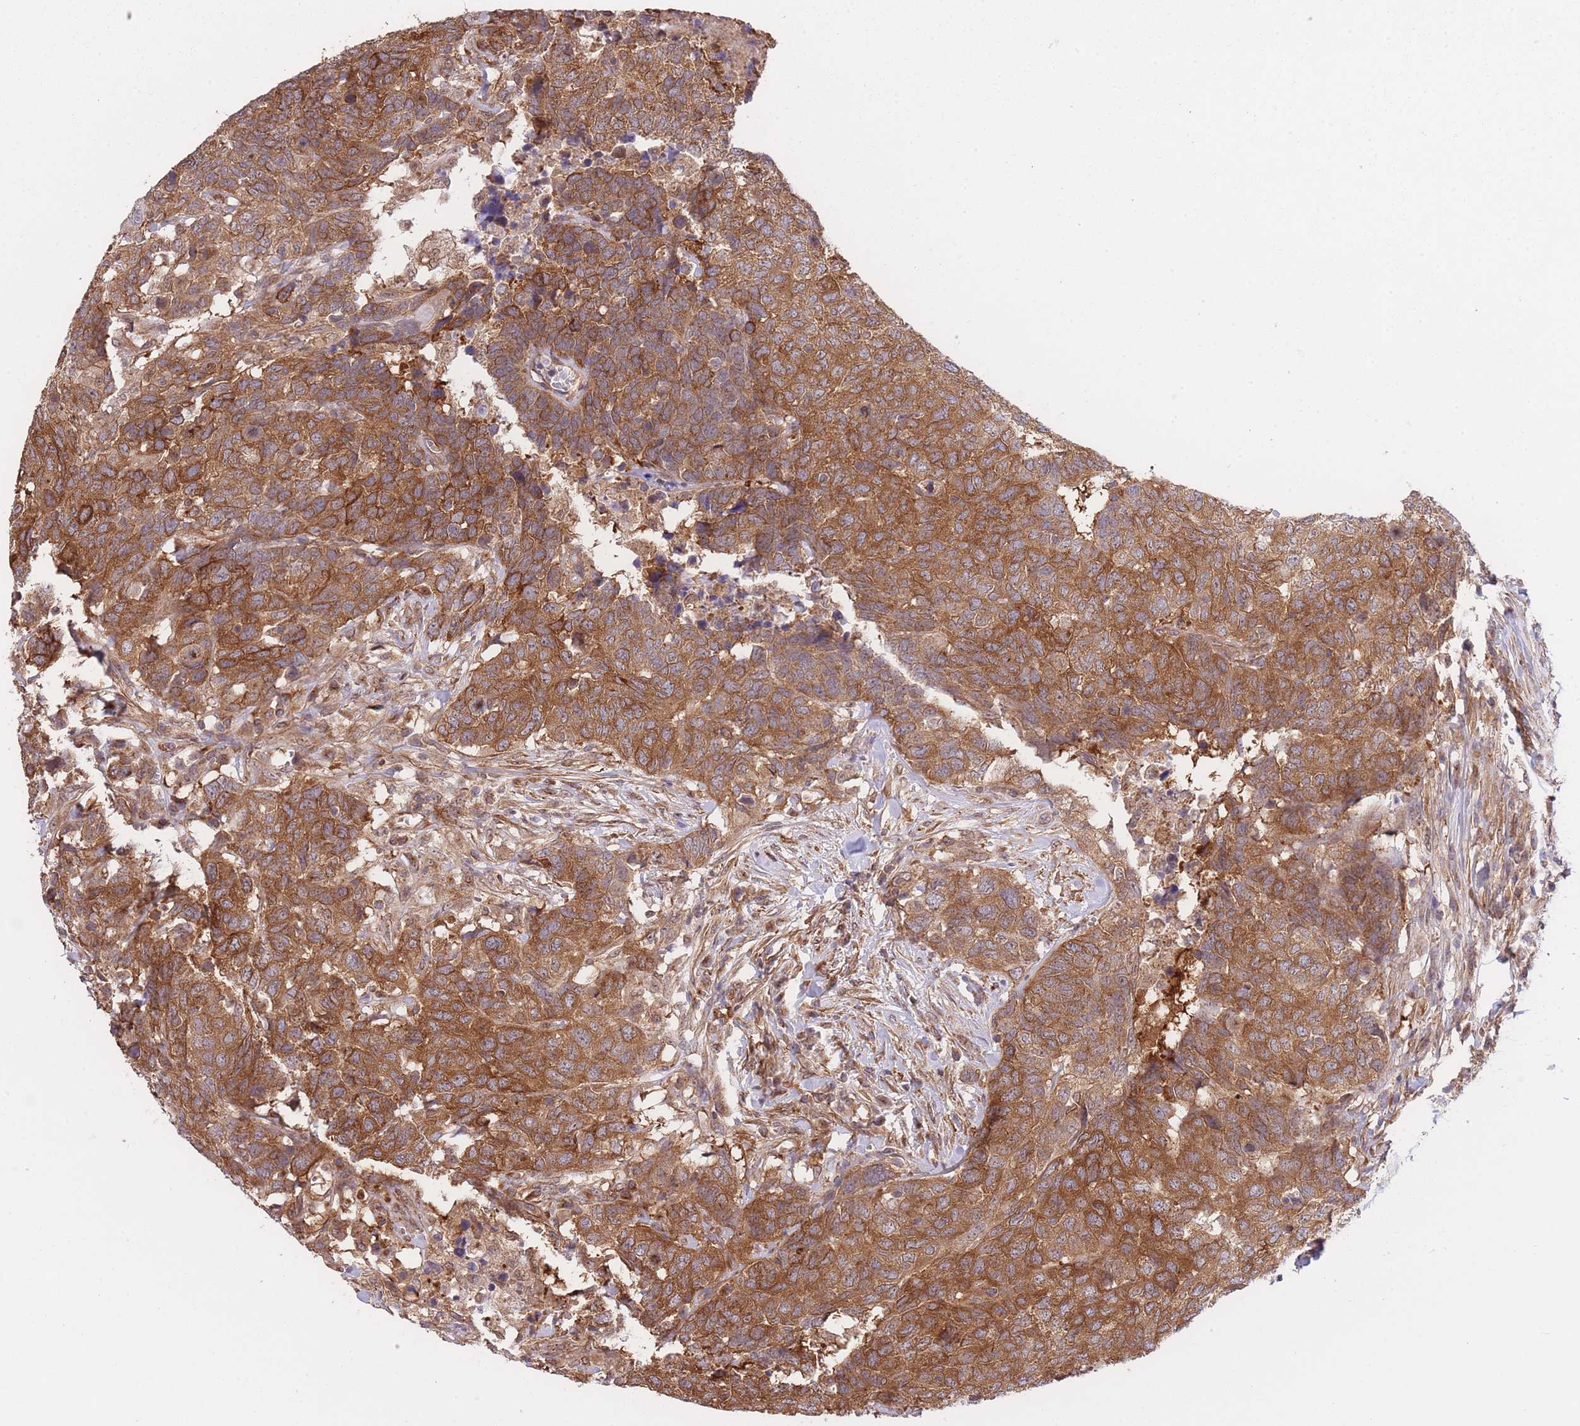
{"staining": {"intensity": "moderate", "quantity": ">75%", "location": "cytoplasmic/membranous"}, "tissue": "head and neck cancer", "cell_type": "Tumor cells", "image_type": "cancer", "snomed": [{"axis": "morphology", "description": "Normal tissue, NOS"}, {"axis": "morphology", "description": "Squamous cell carcinoma, NOS"}, {"axis": "topography", "description": "Skeletal muscle"}, {"axis": "topography", "description": "Vascular tissue"}, {"axis": "topography", "description": "Peripheral nerve tissue"}, {"axis": "topography", "description": "Head-Neck"}], "caption": "Protein expression analysis of human head and neck squamous cell carcinoma reveals moderate cytoplasmic/membranous staining in about >75% of tumor cells.", "gene": "EXOSC8", "patient": {"sex": "male", "age": 66}}